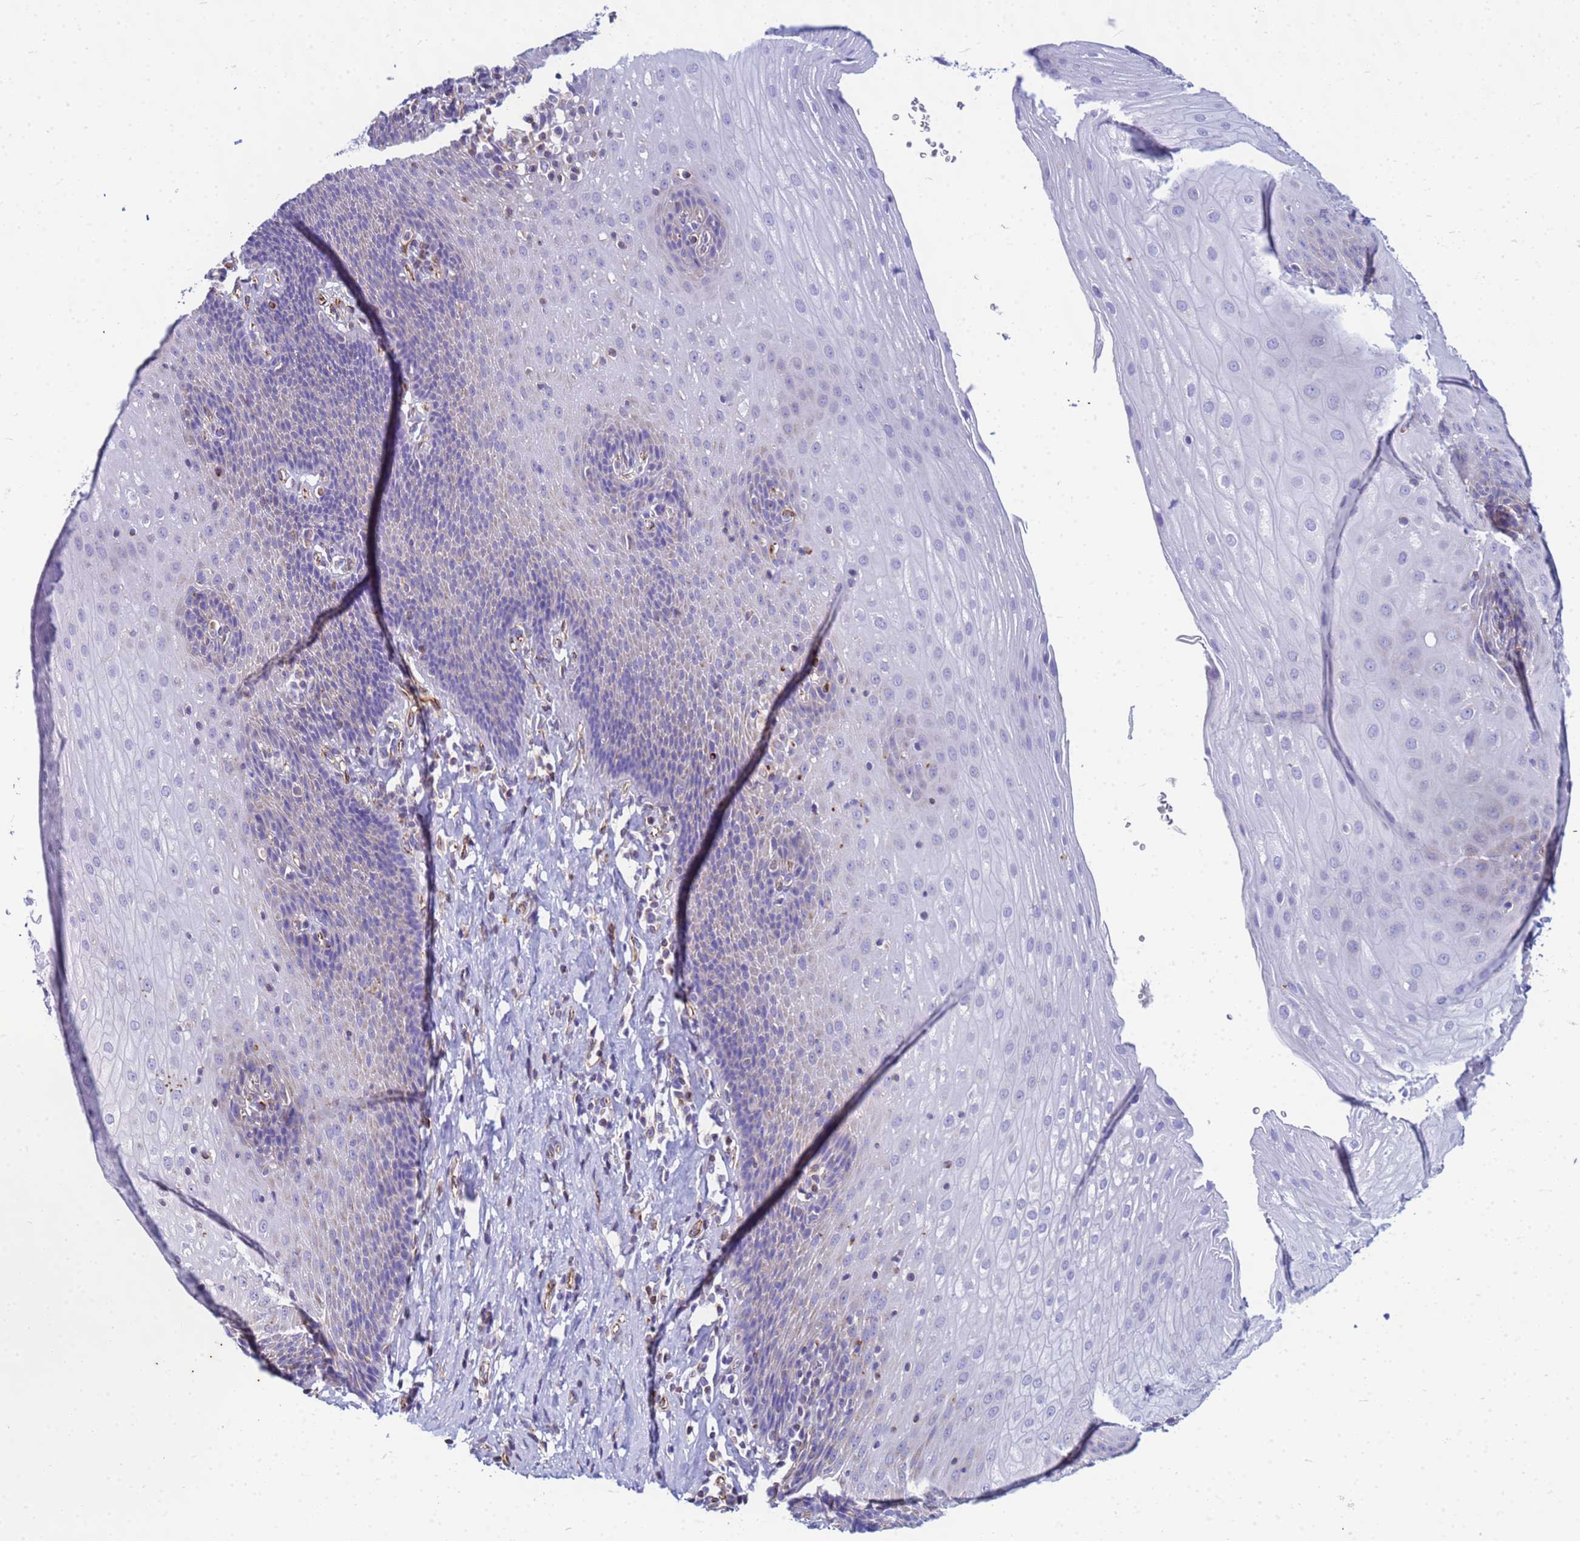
{"staining": {"intensity": "negative", "quantity": "none", "location": "none"}, "tissue": "esophagus", "cell_type": "Squamous epithelial cells", "image_type": "normal", "snomed": [{"axis": "morphology", "description": "Normal tissue, NOS"}, {"axis": "topography", "description": "Esophagus"}], "caption": "There is no significant staining in squamous epithelial cells of esophagus. (DAB immunohistochemistry visualized using brightfield microscopy, high magnification).", "gene": "UBXN2B", "patient": {"sex": "female", "age": 61}}